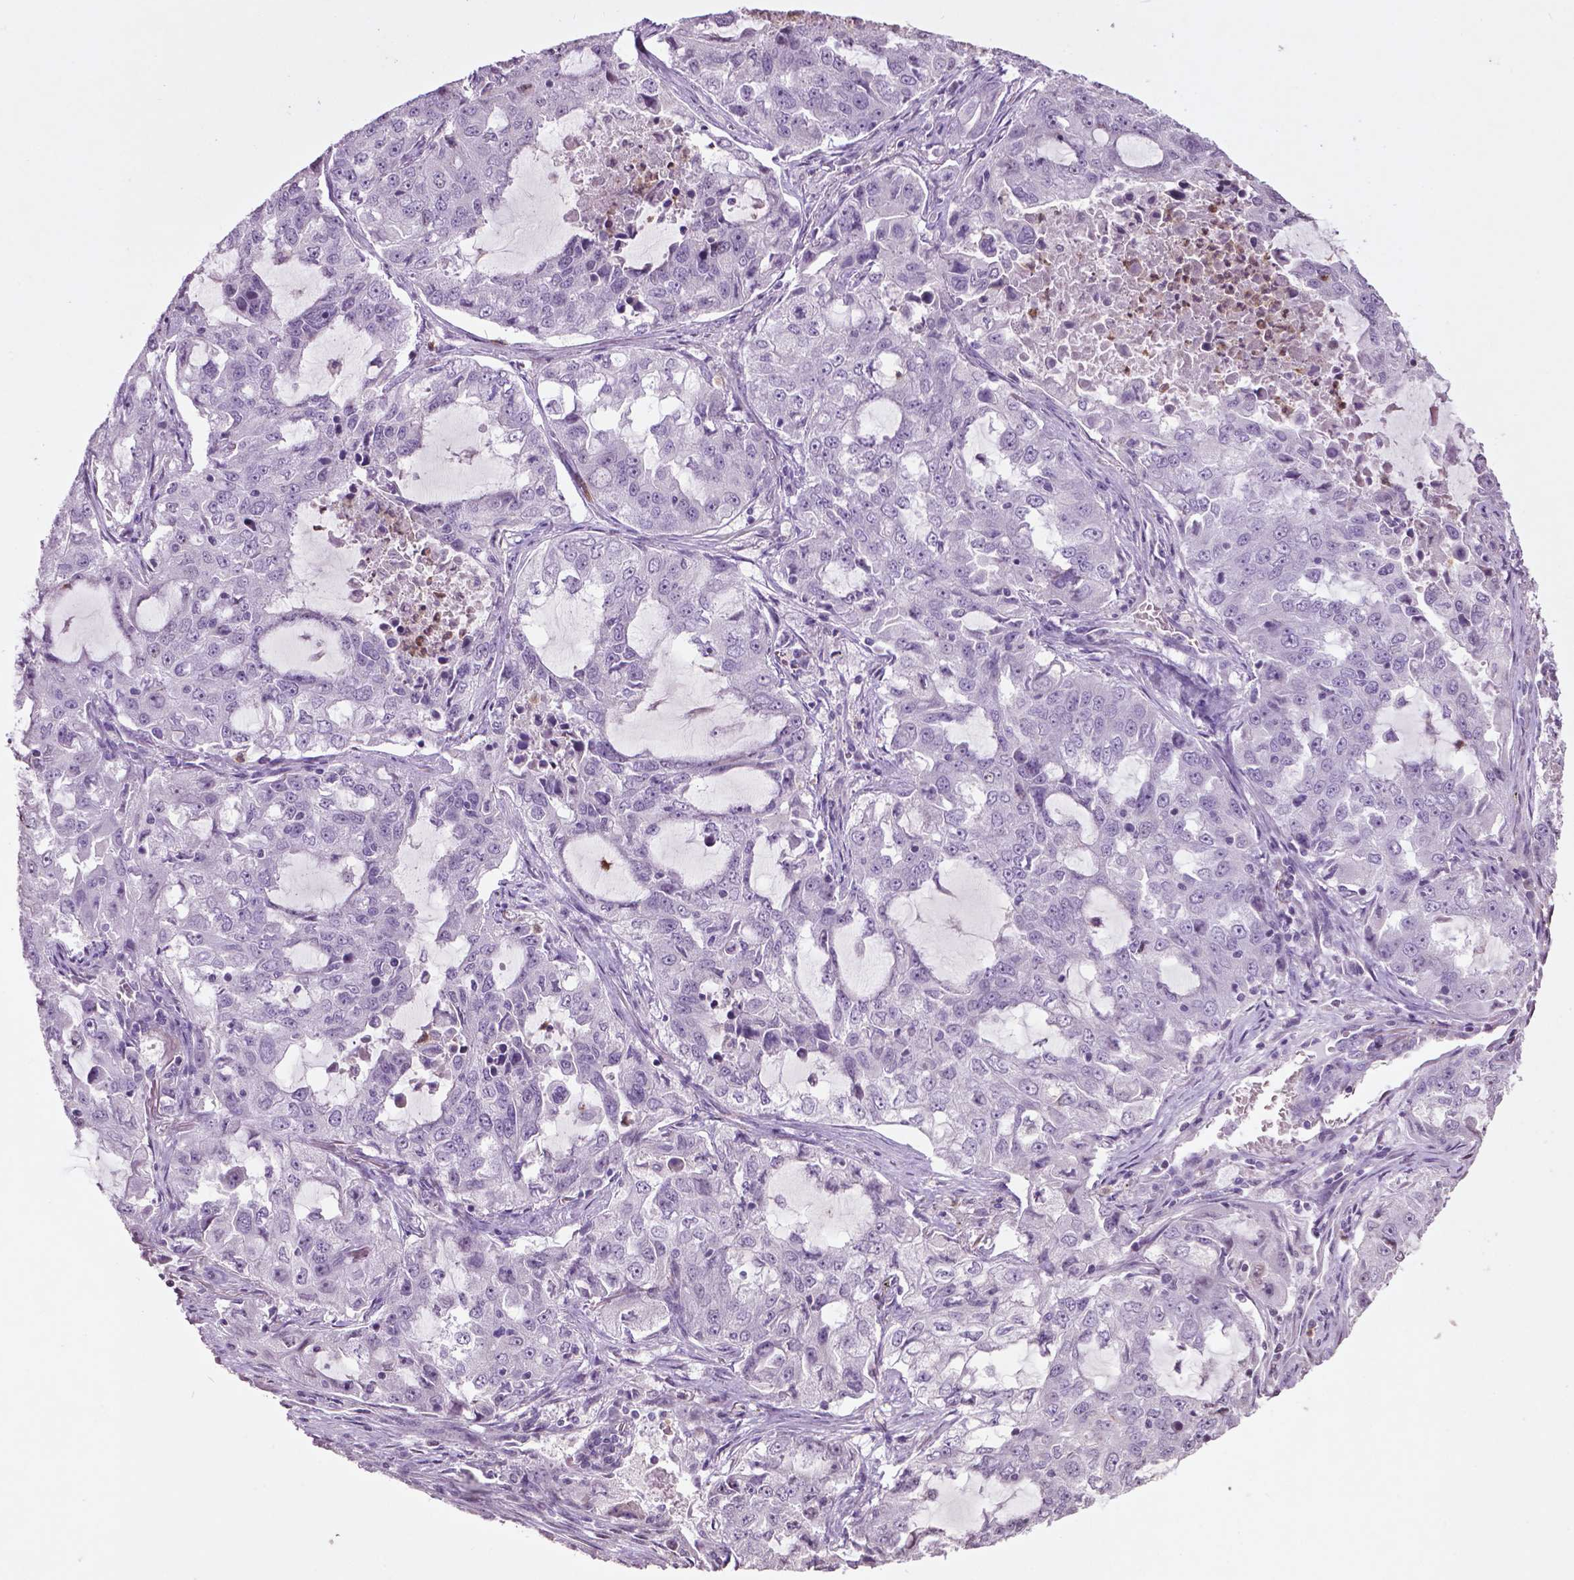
{"staining": {"intensity": "negative", "quantity": "none", "location": "none"}, "tissue": "lung cancer", "cell_type": "Tumor cells", "image_type": "cancer", "snomed": [{"axis": "morphology", "description": "Adenocarcinoma, NOS"}, {"axis": "topography", "description": "Lung"}], "caption": "The micrograph demonstrates no significant staining in tumor cells of lung cancer. (DAB (3,3'-diaminobenzidine) immunohistochemistry (IHC), high magnification).", "gene": "NTNG2", "patient": {"sex": "female", "age": 61}}